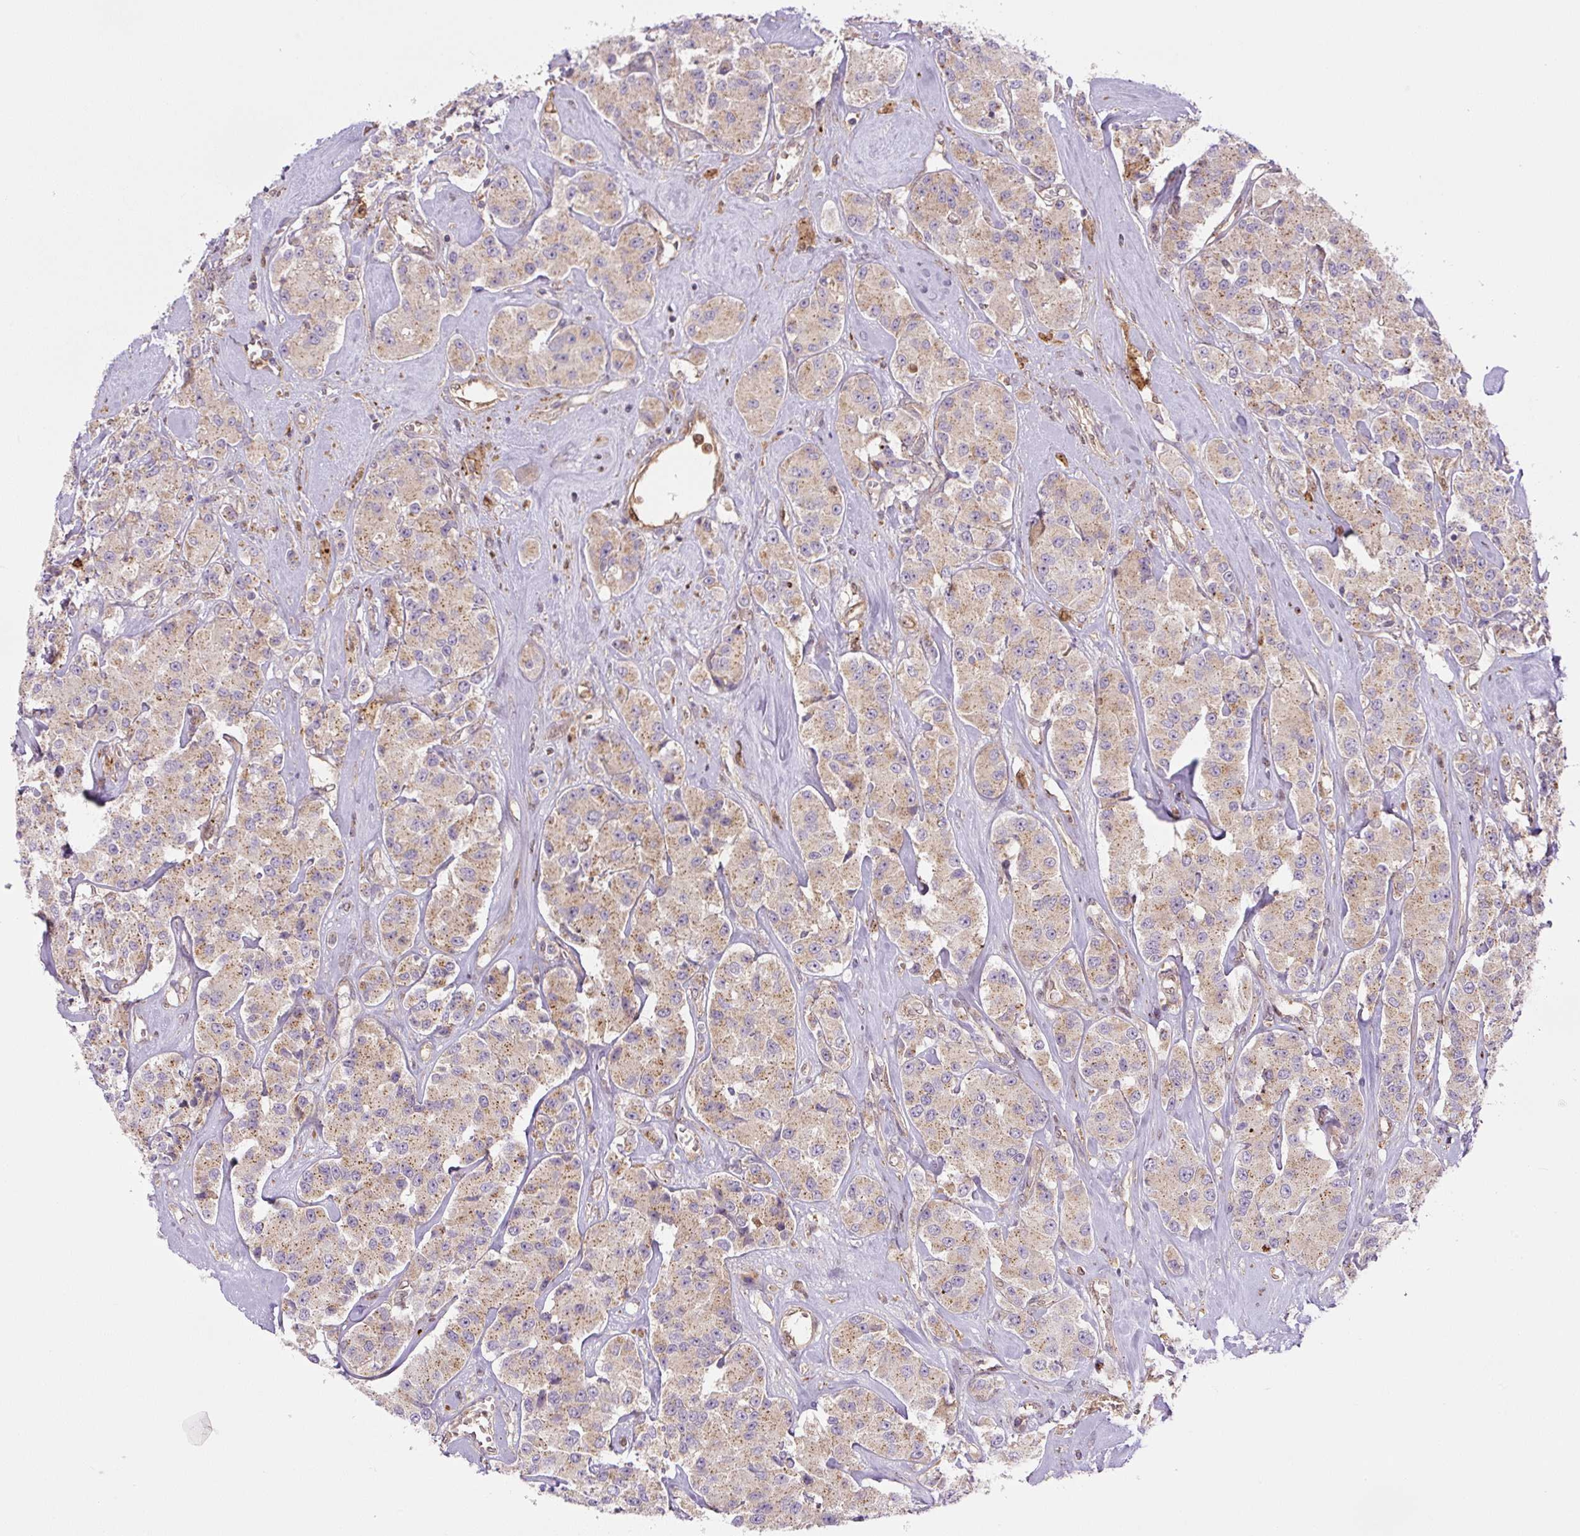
{"staining": {"intensity": "moderate", "quantity": ">75%", "location": "cytoplasmic/membranous"}, "tissue": "carcinoid", "cell_type": "Tumor cells", "image_type": "cancer", "snomed": [{"axis": "morphology", "description": "Carcinoid, malignant, NOS"}, {"axis": "topography", "description": "Pancreas"}], "caption": "A high-resolution image shows immunohistochemistry (IHC) staining of carcinoid, which shows moderate cytoplasmic/membranous expression in about >75% of tumor cells. The staining was performed using DAB, with brown indicating positive protein expression. Nuclei are stained blue with hematoxylin.", "gene": "ZSWIM7", "patient": {"sex": "male", "age": 41}}